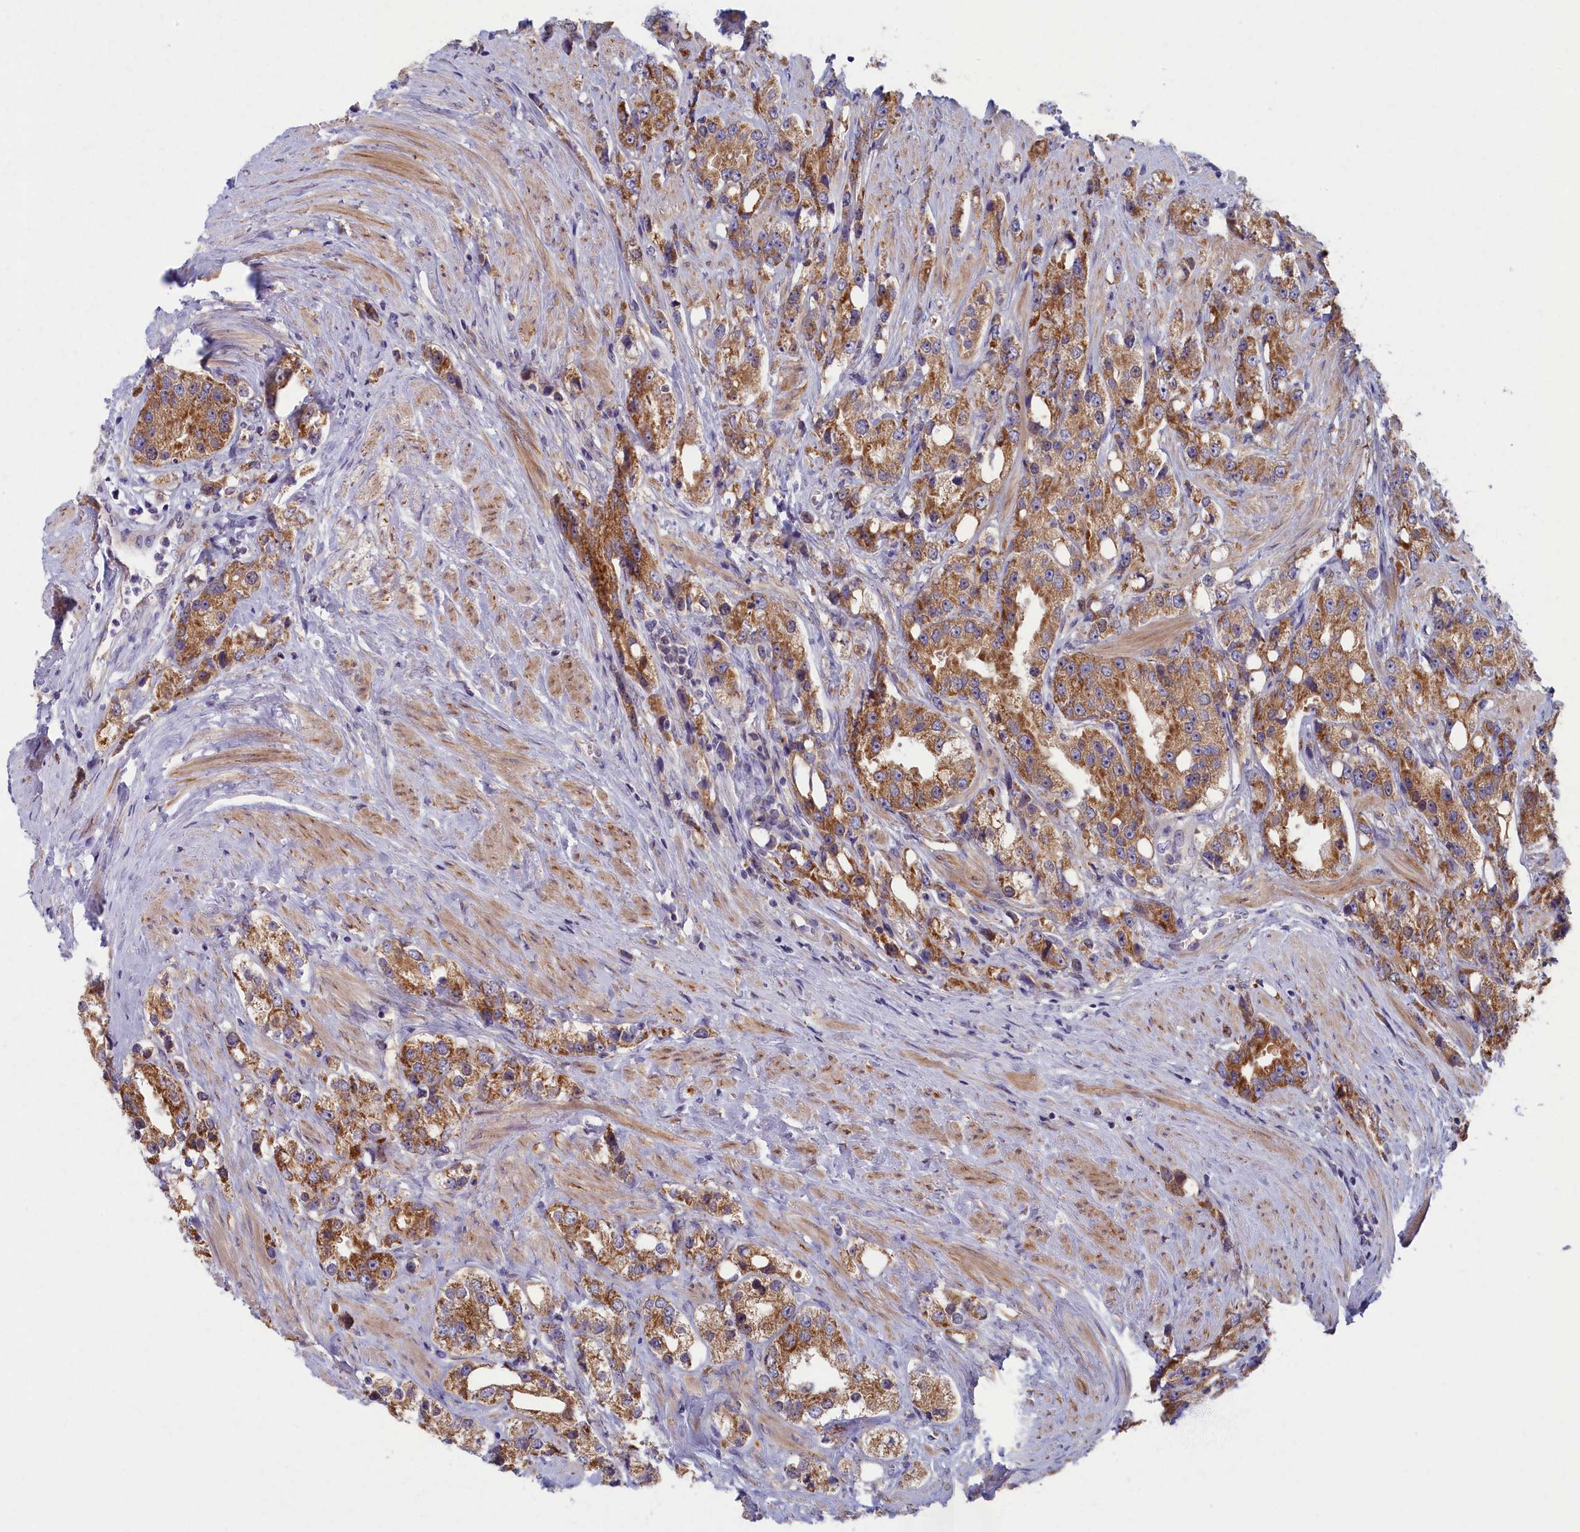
{"staining": {"intensity": "moderate", "quantity": ">75%", "location": "cytoplasmic/membranous"}, "tissue": "prostate cancer", "cell_type": "Tumor cells", "image_type": "cancer", "snomed": [{"axis": "morphology", "description": "Adenocarcinoma, NOS"}, {"axis": "topography", "description": "Prostate"}], "caption": "The photomicrograph exhibits a brown stain indicating the presence of a protein in the cytoplasmic/membranous of tumor cells in prostate cancer.", "gene": "MRPS25", "patient": {"sex": "male", "age": 79}}